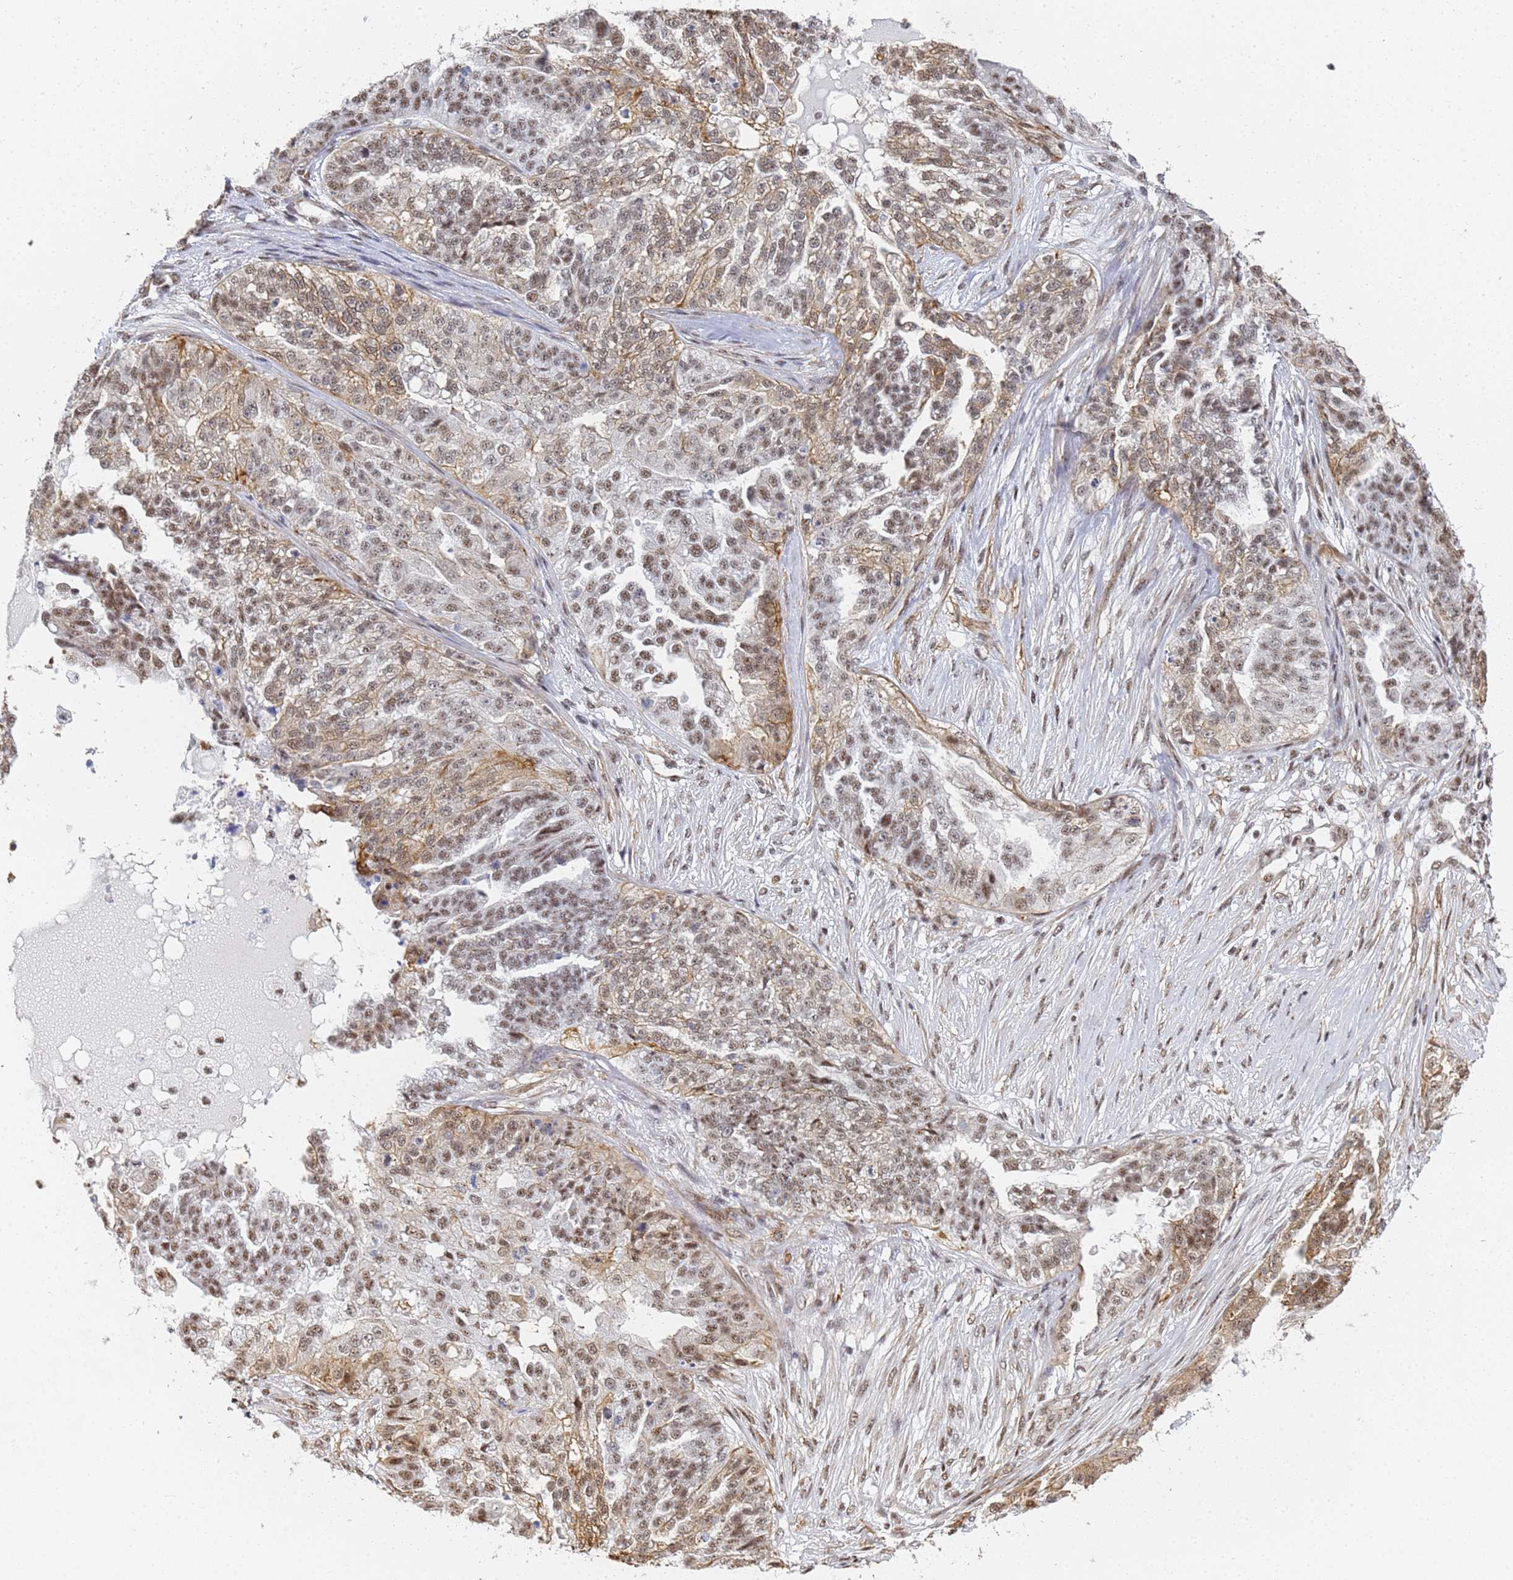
{"staining": {"intensity": "moderate", "quantity": ">75%", "location": "cytoplasmic/membranous,nuclear"}, "tissue": "ovarian cancer", "cell_type": "Tumor cells", "image_type": "cancer", "snomed": [{"axis": "morphology", "description": "Cystadenocarcinoma, serous, NOS"}, {"axis": "topography", "description": "Ovary"}], "caption": "Ovarian cancer (serous cystadenocarcinoma) was stained to show a protein in brown. There is medium levels of moderate cytoplasmic/membranous and nuclear staining in about >75% of tumor cells.", "gene": "PRRT4", "patient": {"sex": "female", "age": 58}}